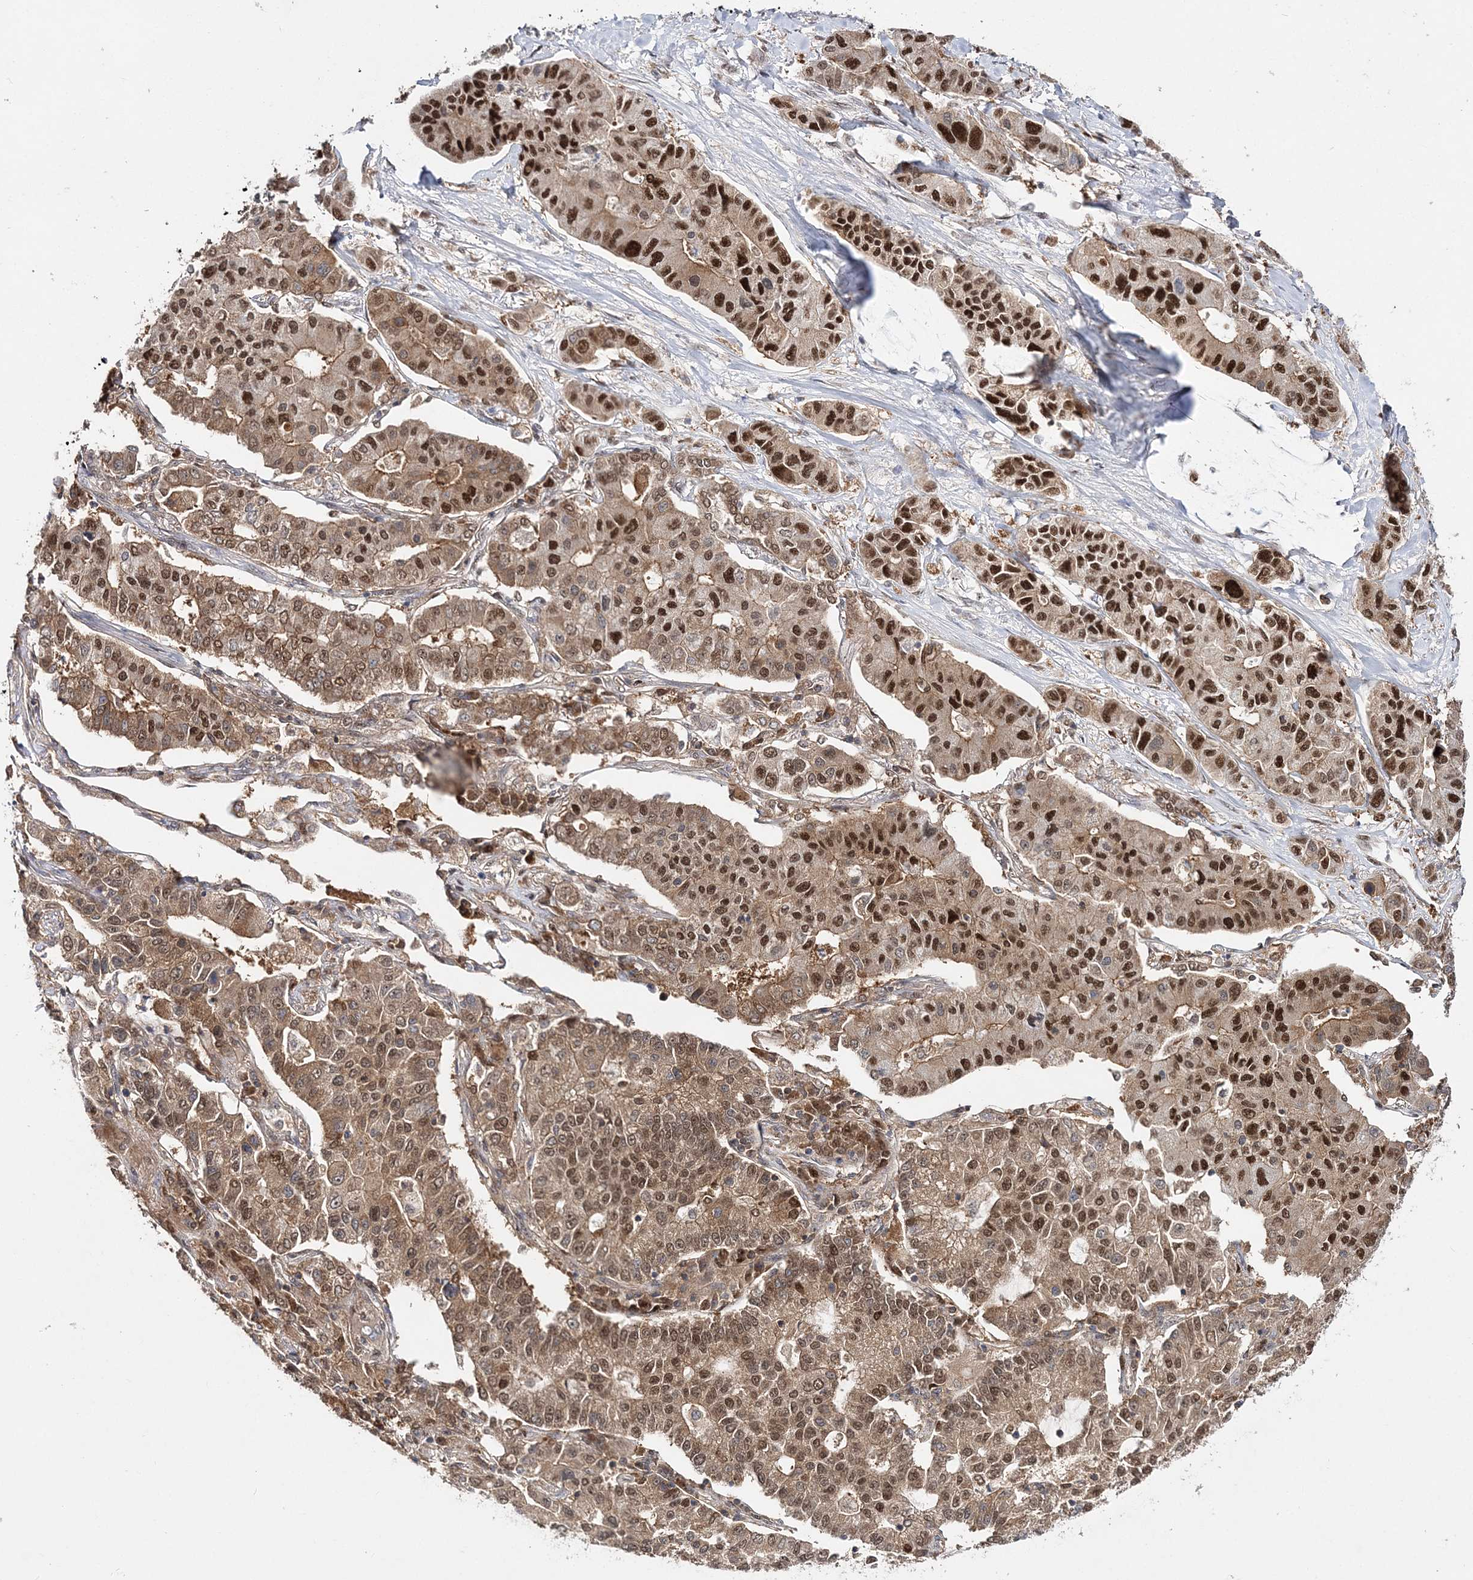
{"staining": {"intensity": "strong", "quantity": ">75%", "location": "cytoplasmic/membranous,nuclear"}, "tissue": "lung cancer", "cell_type": "Tumor cells", "image_type": "cancer", "snomed": [{"axis": "morphology", "description": "Adenocarcinoma, NOS"}, {"axis": "topography", "description": "Lung"}], "caption": "Immunohistochemistry (IHC) micrograph of neoplastic tissue: adenocarcinoma (lung) stained using IHC shows high levels of strong protein expression localized specifically in the cytoplasmic/membranous and nuclear of tumor cells, appearing as a cytoplasmic/membranous and nuclear brown color.", "gene": "NIF3L1", "patient": {"sex": "male", "age": 49}}